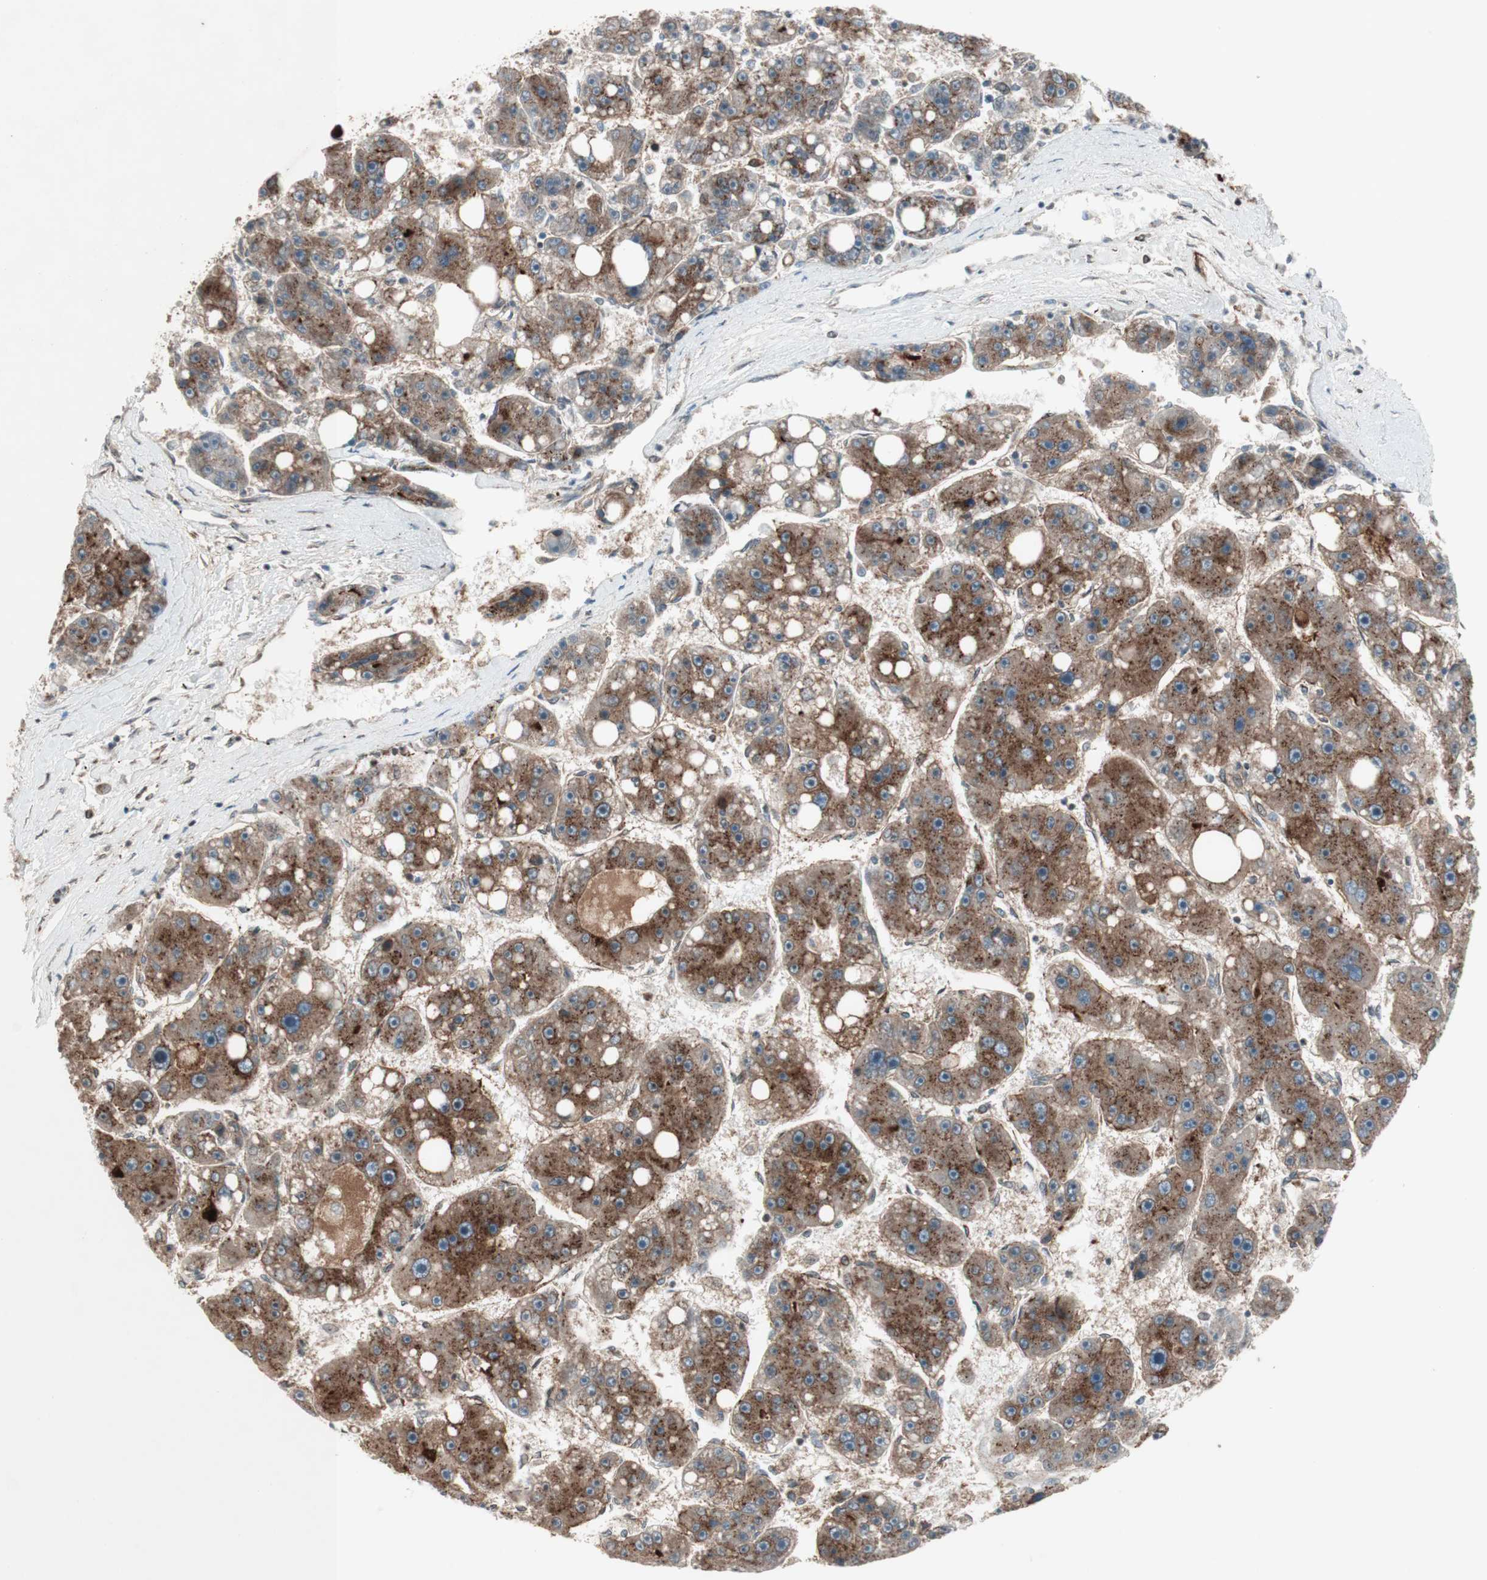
{"staining": {"intensity": "strong", "quantity": ">75%", "location": "cytoplasmic/membranous"}, "tissue": "liver cancer", "cell_type": "Tumor cells", "image_type": "cancer", "snomed": [{"axis": "morphology", "description": "Carcinoma, Hepatocellular, NOS"}, {"axis": "topography", "description": "Liver"}], "caption": "Strong cytoplasmic/membranous positivity is identified in about >75% of tumor cells in liver cancer. The staining is performed using DAB (3,3'-diaminobenzidine) brown chromogen to label protein expression. The nuclei are counter-stained blue using hematoxylin.", "gene": "NUP62", "patient": {"sex": "female", "age": 61}}